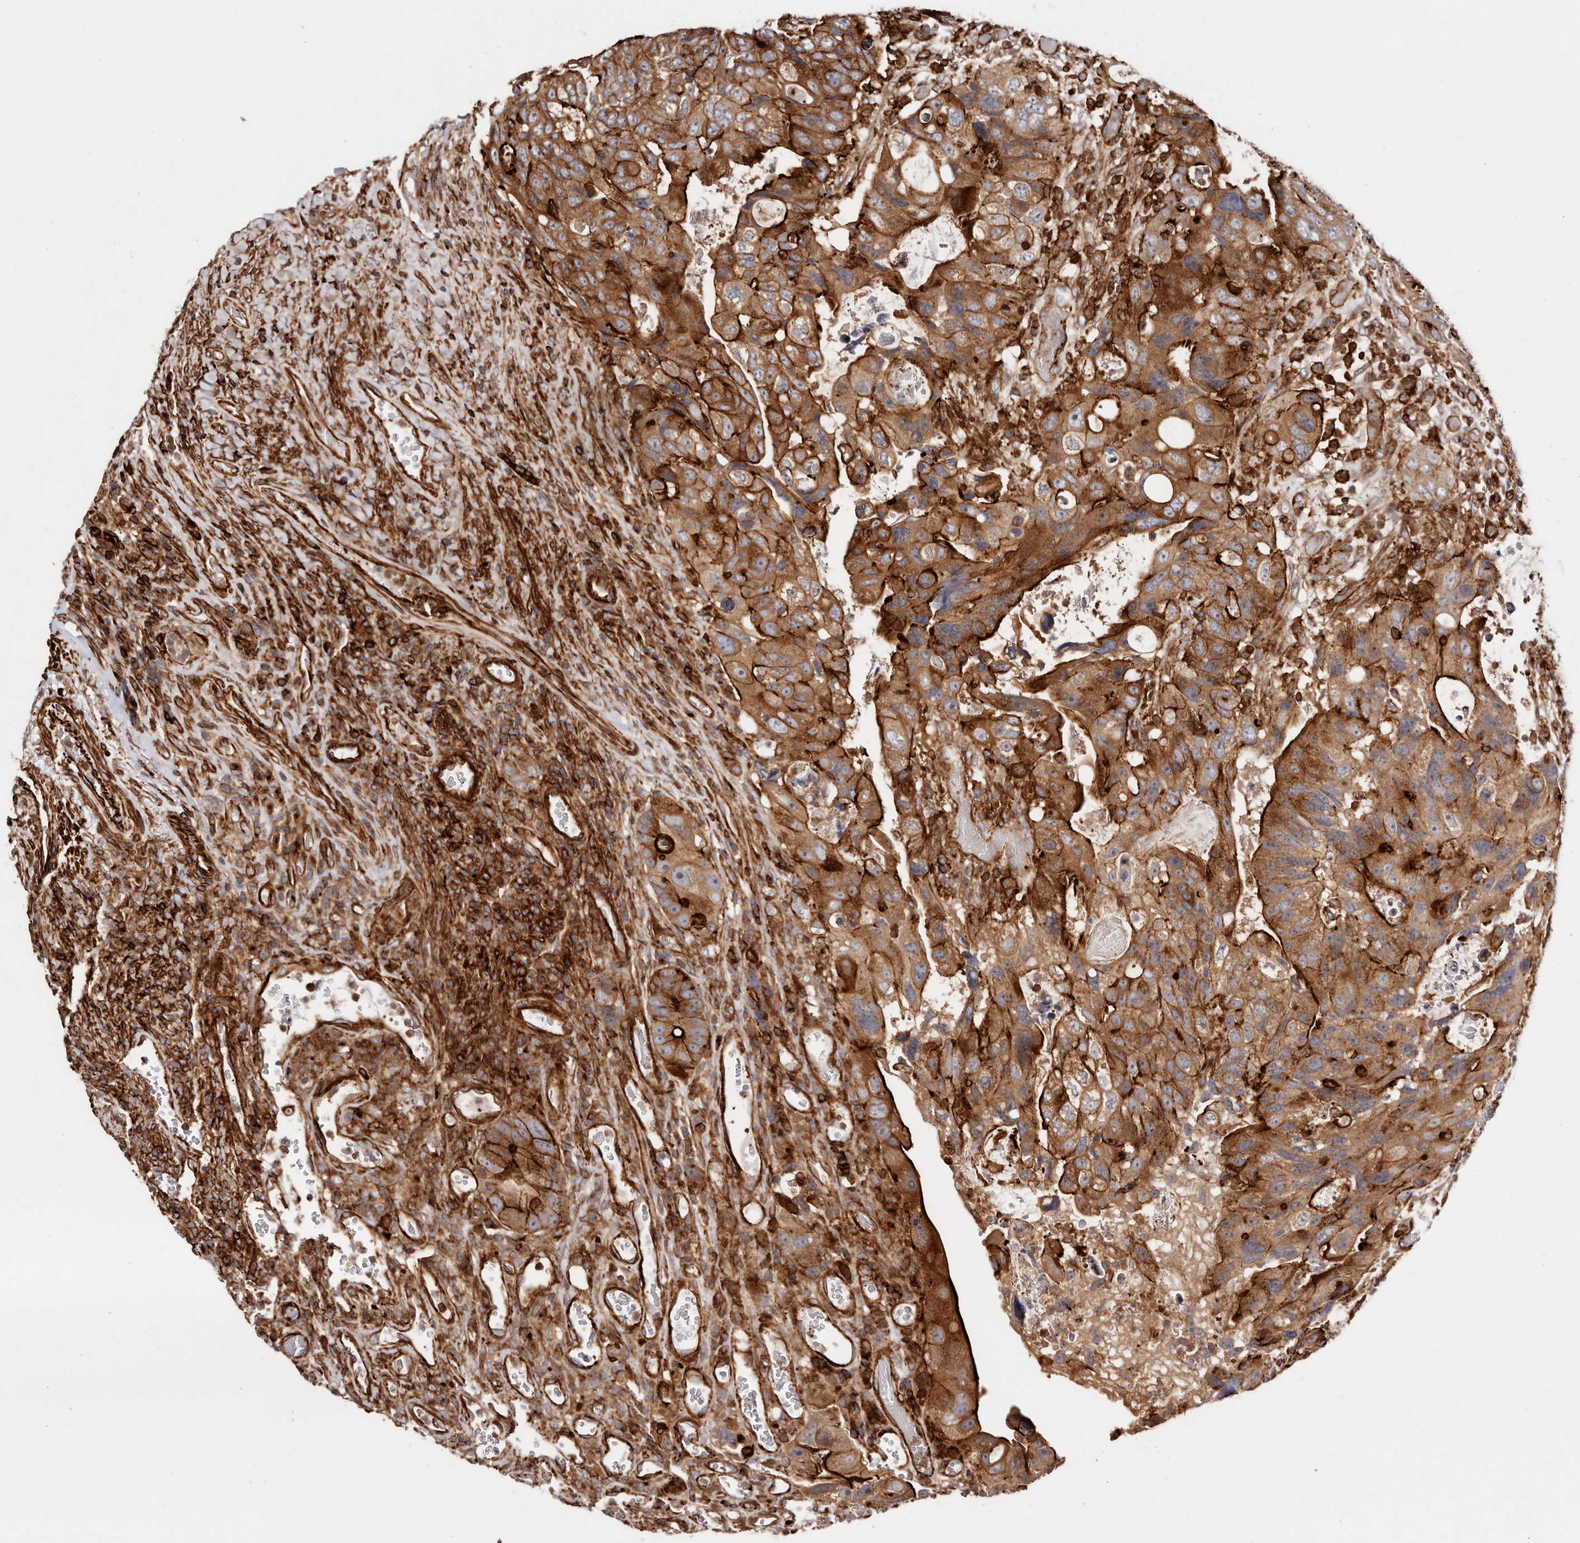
{"staining": {"intensity": "strong", "quantity": ">75%", "location": "cytoplasmic/membranous"}, "tissue": "colorectal cancer", "cell_type": "Tumor cells", "image_type": "cancer", "snomed": [{"axis": "morphology", "description": "Adenocarcinoma, NOS"}, {"axis": "topography", "description": "Rectum"}], "caption": "A histopathology image of colorectal adenocarcinoma stained for a protein displays strong cytoplasmic/membranous brown staining in tumor cells.", "gene": "PTPN22", "patient": {"sex": "male", "age": 59}}